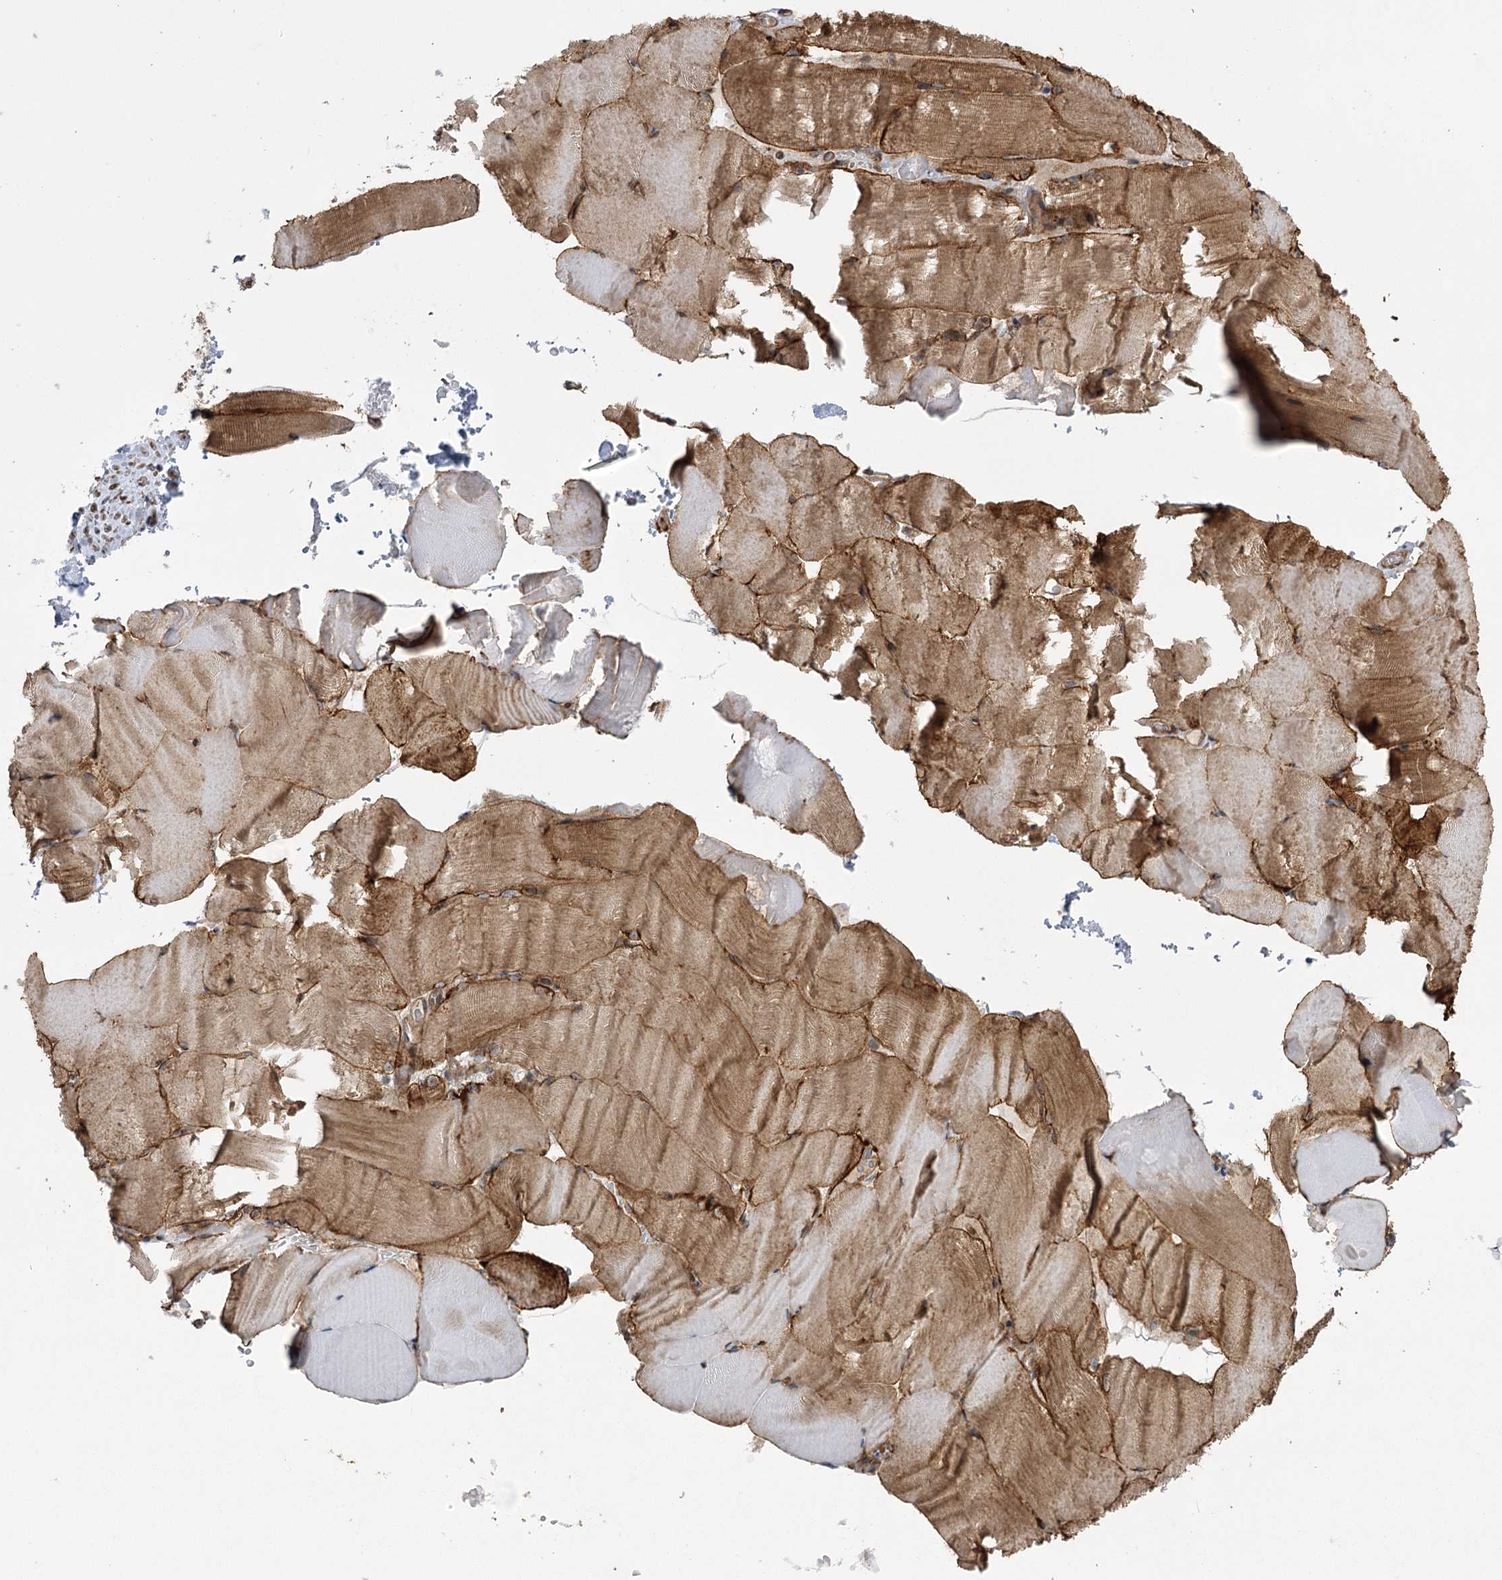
{"staining": {"intensity": "moderate", "quantity": ">75%", "location": "cytoplasmic/membranous"}, "tissue": "skeletal muscle", "cell_type": "Myocytes", "image_type": "normal", "snomed": [{"axis": "morphology", "description": "Normal tissue, NOS"}, {"axis": "topography", "description": "Skeletal muscle"}, {"axis": "topography", "description": "Parathyroid gland"}], "caption": "Immunohistochemistry photomicrograph of normal skeletal muscle: skeletal muscle stained using IHC reveals medium levels of moderate protein expression localized specifically in the cytoplasmic/membranous of myocytes, appearing as a cytoplasmic/membranous brown color.", "gene": "KCNN2", "patient": {"sex": "female", "age": 37}}